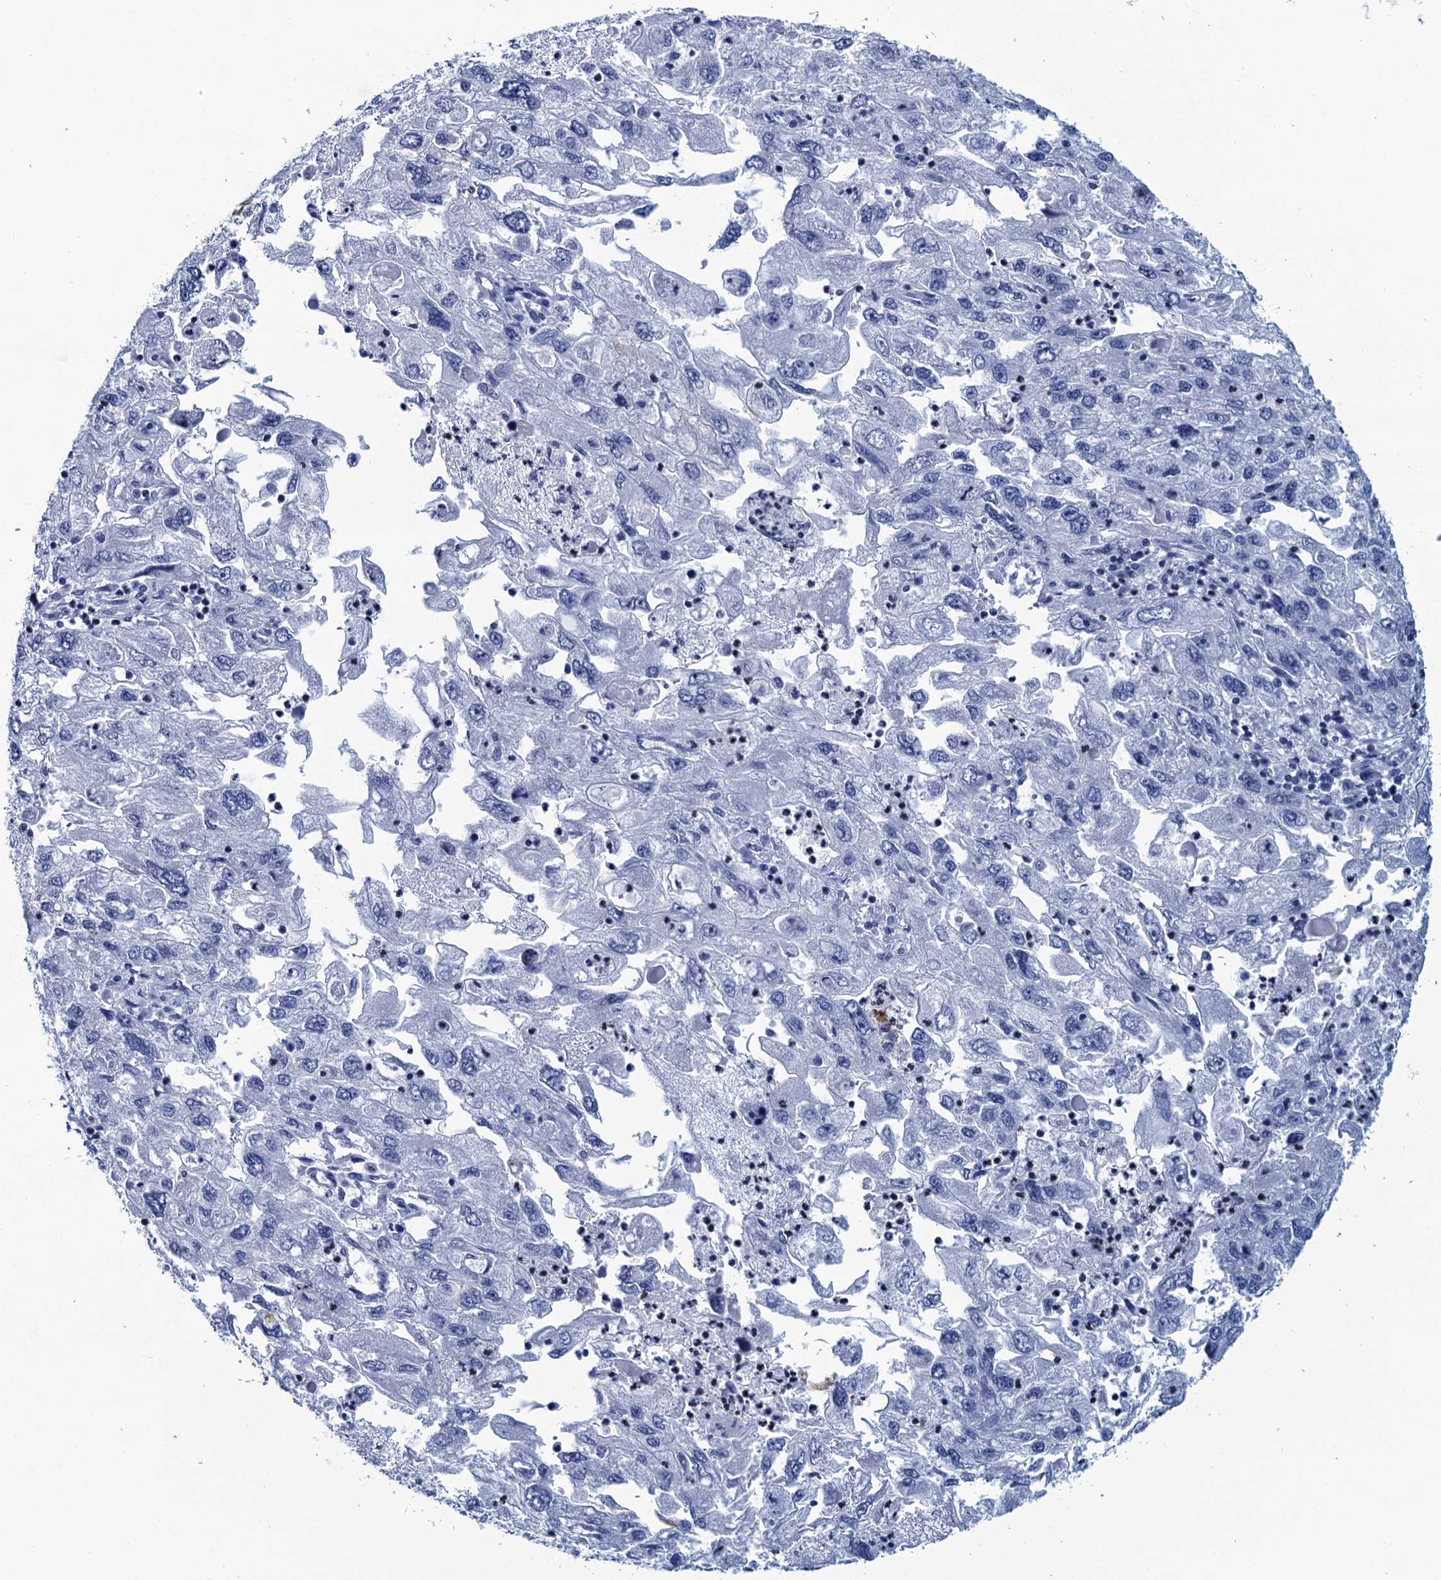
{"staining": {"intensity": "negative", "quantity": "none", "location": "none"}, "tissue": "endometrial cancer", "cell_type": "Tumor cells", "image_type": "cancer", "snomed": [{"axis": "morphology", "description": "Adenocarcinoma, NOS"}, {"axis": "topography", "description": "Endometrium"}], "caption": "Endometrial adenocarcinoma stained for a protein using immunohistochemistry (IHC) demonstrates no staining tumor cells.", "gene": "RHCG", "patient": {"sex": "female", "age": 49}}